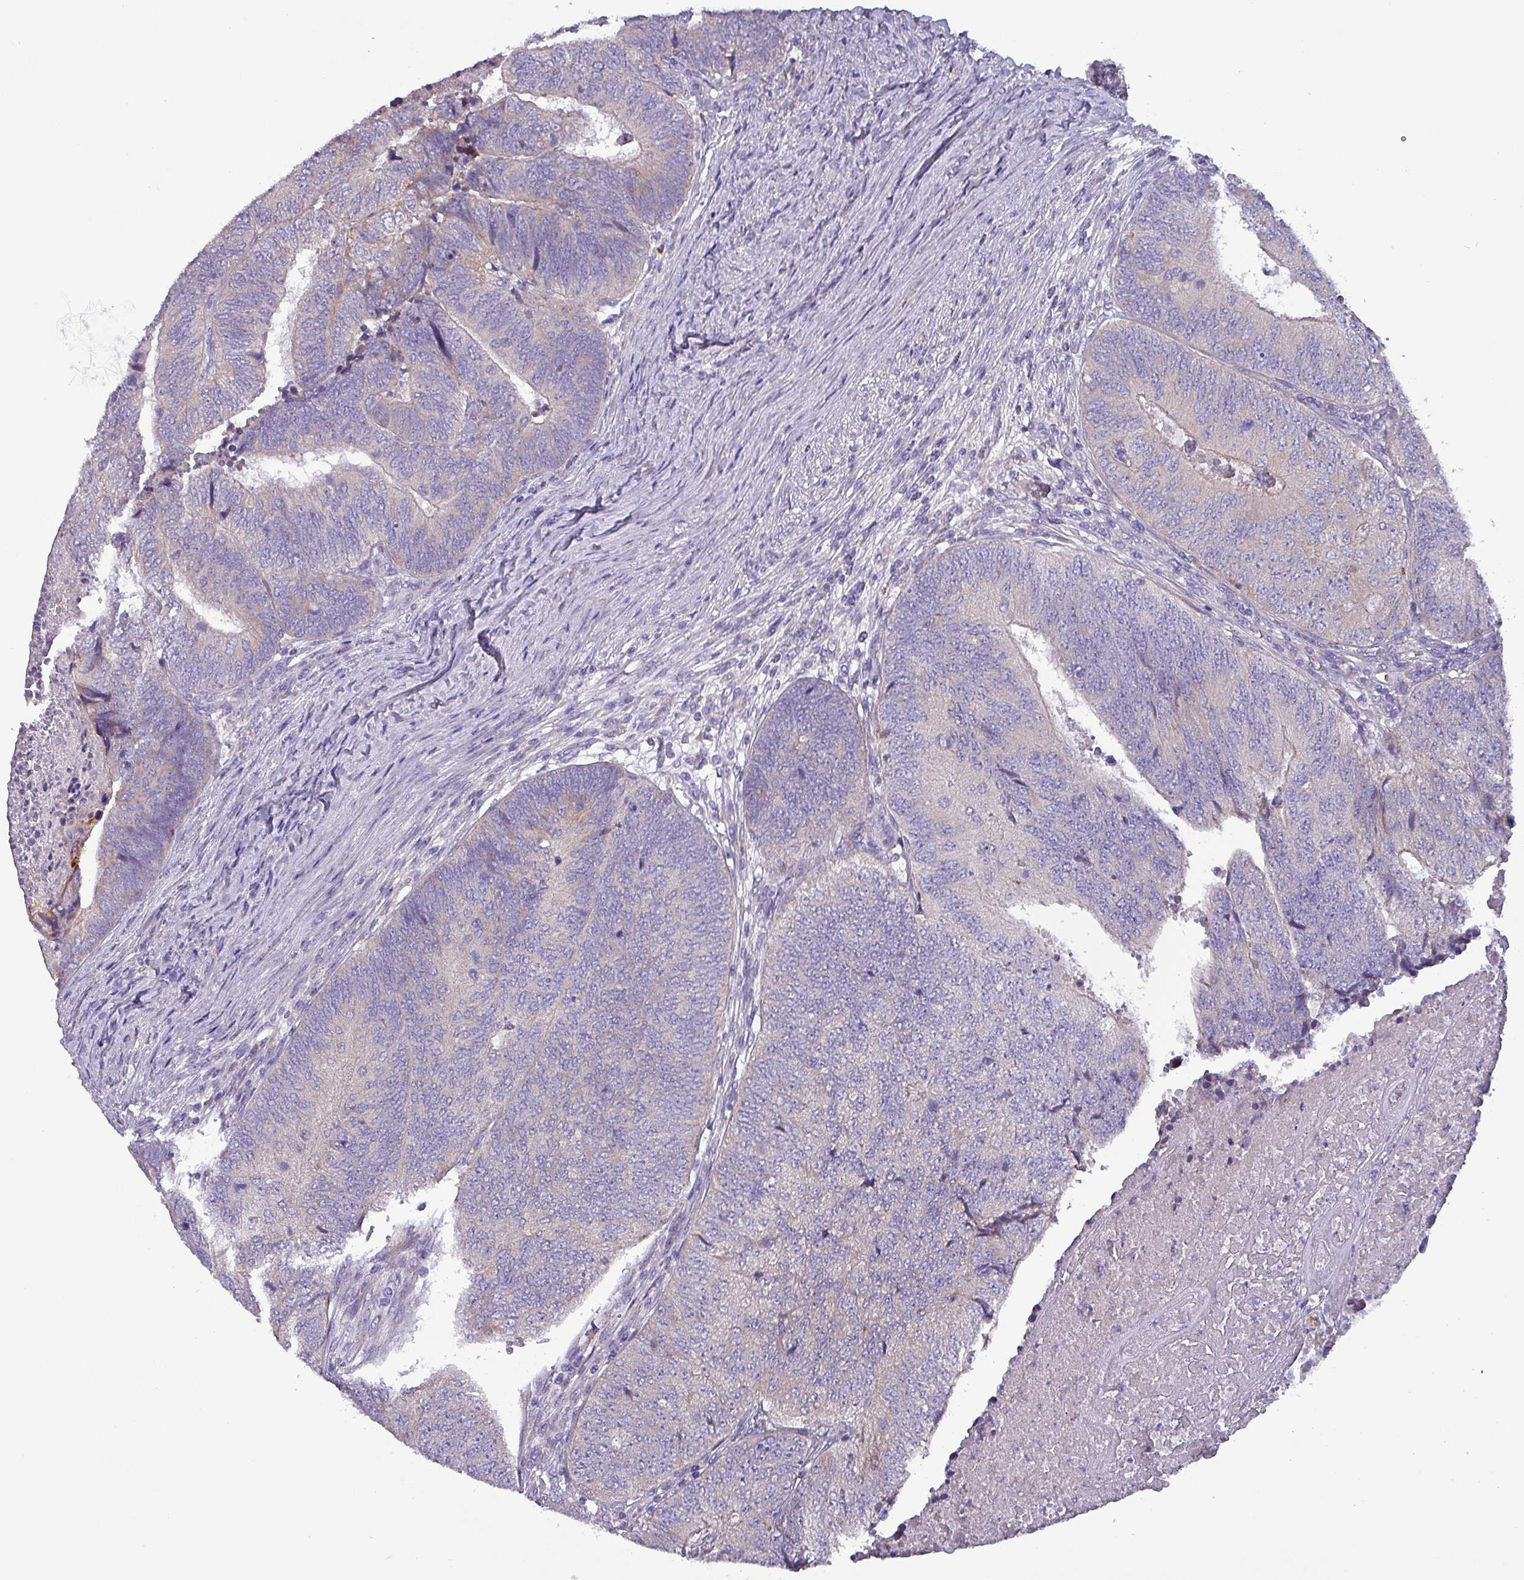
{"staining": {"intensity": "negative", "quantity": "none", "location": "none"}, "tissue": "colorectal cancer", "cell_type": "Tumor cells", "image_type": "cancer", "snomed": [{"axis": "morphology", "description": "Adenocarcinoma, NOS"}, {"axis": "topography", "description": "Colon"}], "caption": "Immunohistochemistry (IHC) of human colorectal adenocarcinoma shows no staining in tumor cells.", "gene": "HSD3B7", "patient": {"sex": "female", "age": 67}}